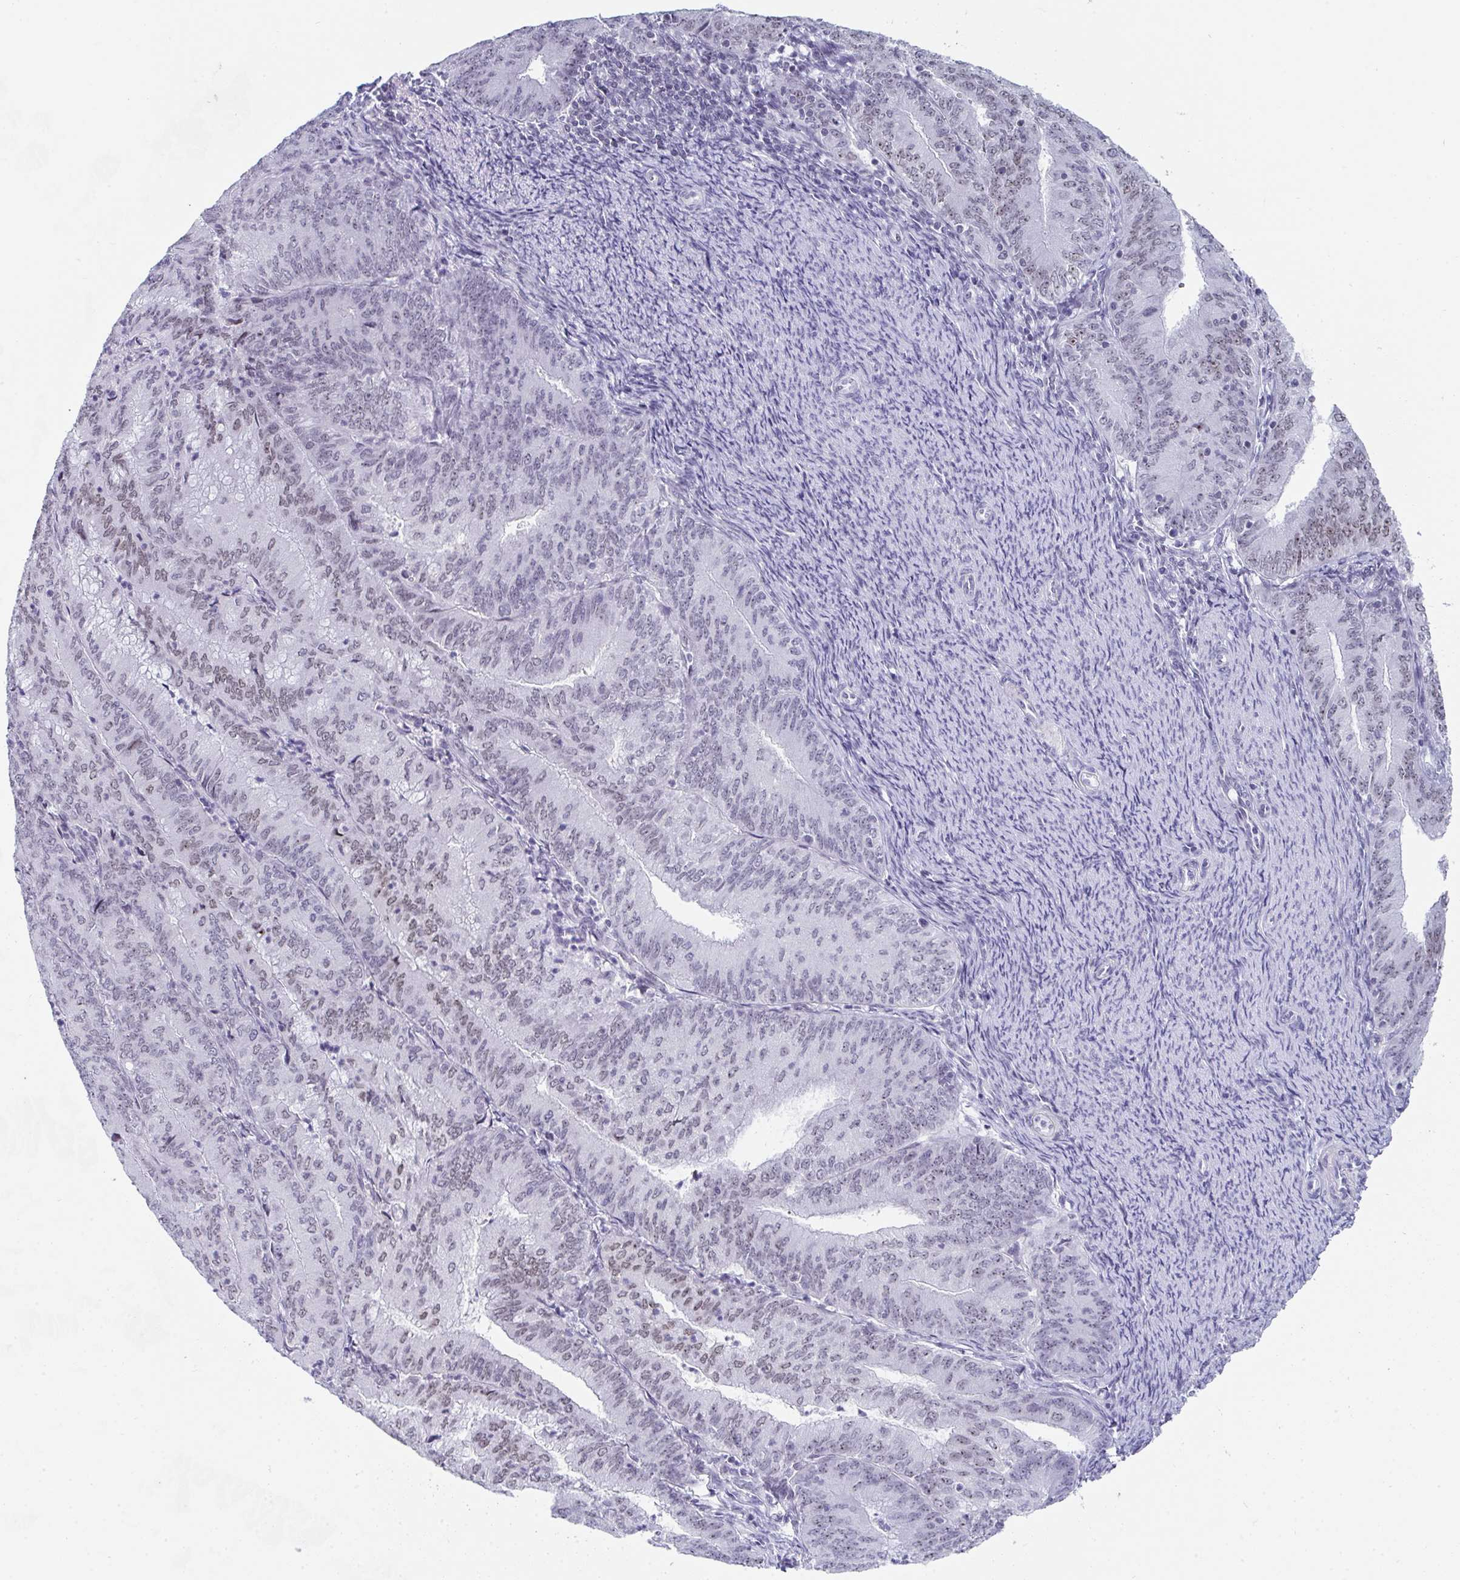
{"staining": {"intensity": "weak", "quantity": "25%-75%", "location": "nuclear"}, "tissue": "endometrial cancer", "cell_type": "Tumor cells", "image_type": "cancer", "snomed": [{"axis": "morphology", "description": "Adenocarcinoma, NOS"}, {"axis": "topography", "description": "Endometrium"}], "caption": "The photomicrograph reveals staining of adenocarcinoma (endometrial), revealing weak nuclear protein expression (brown color) within tumor cells.", "gene": "NOP10", "patient": {"sex": "female", "age": 57}}